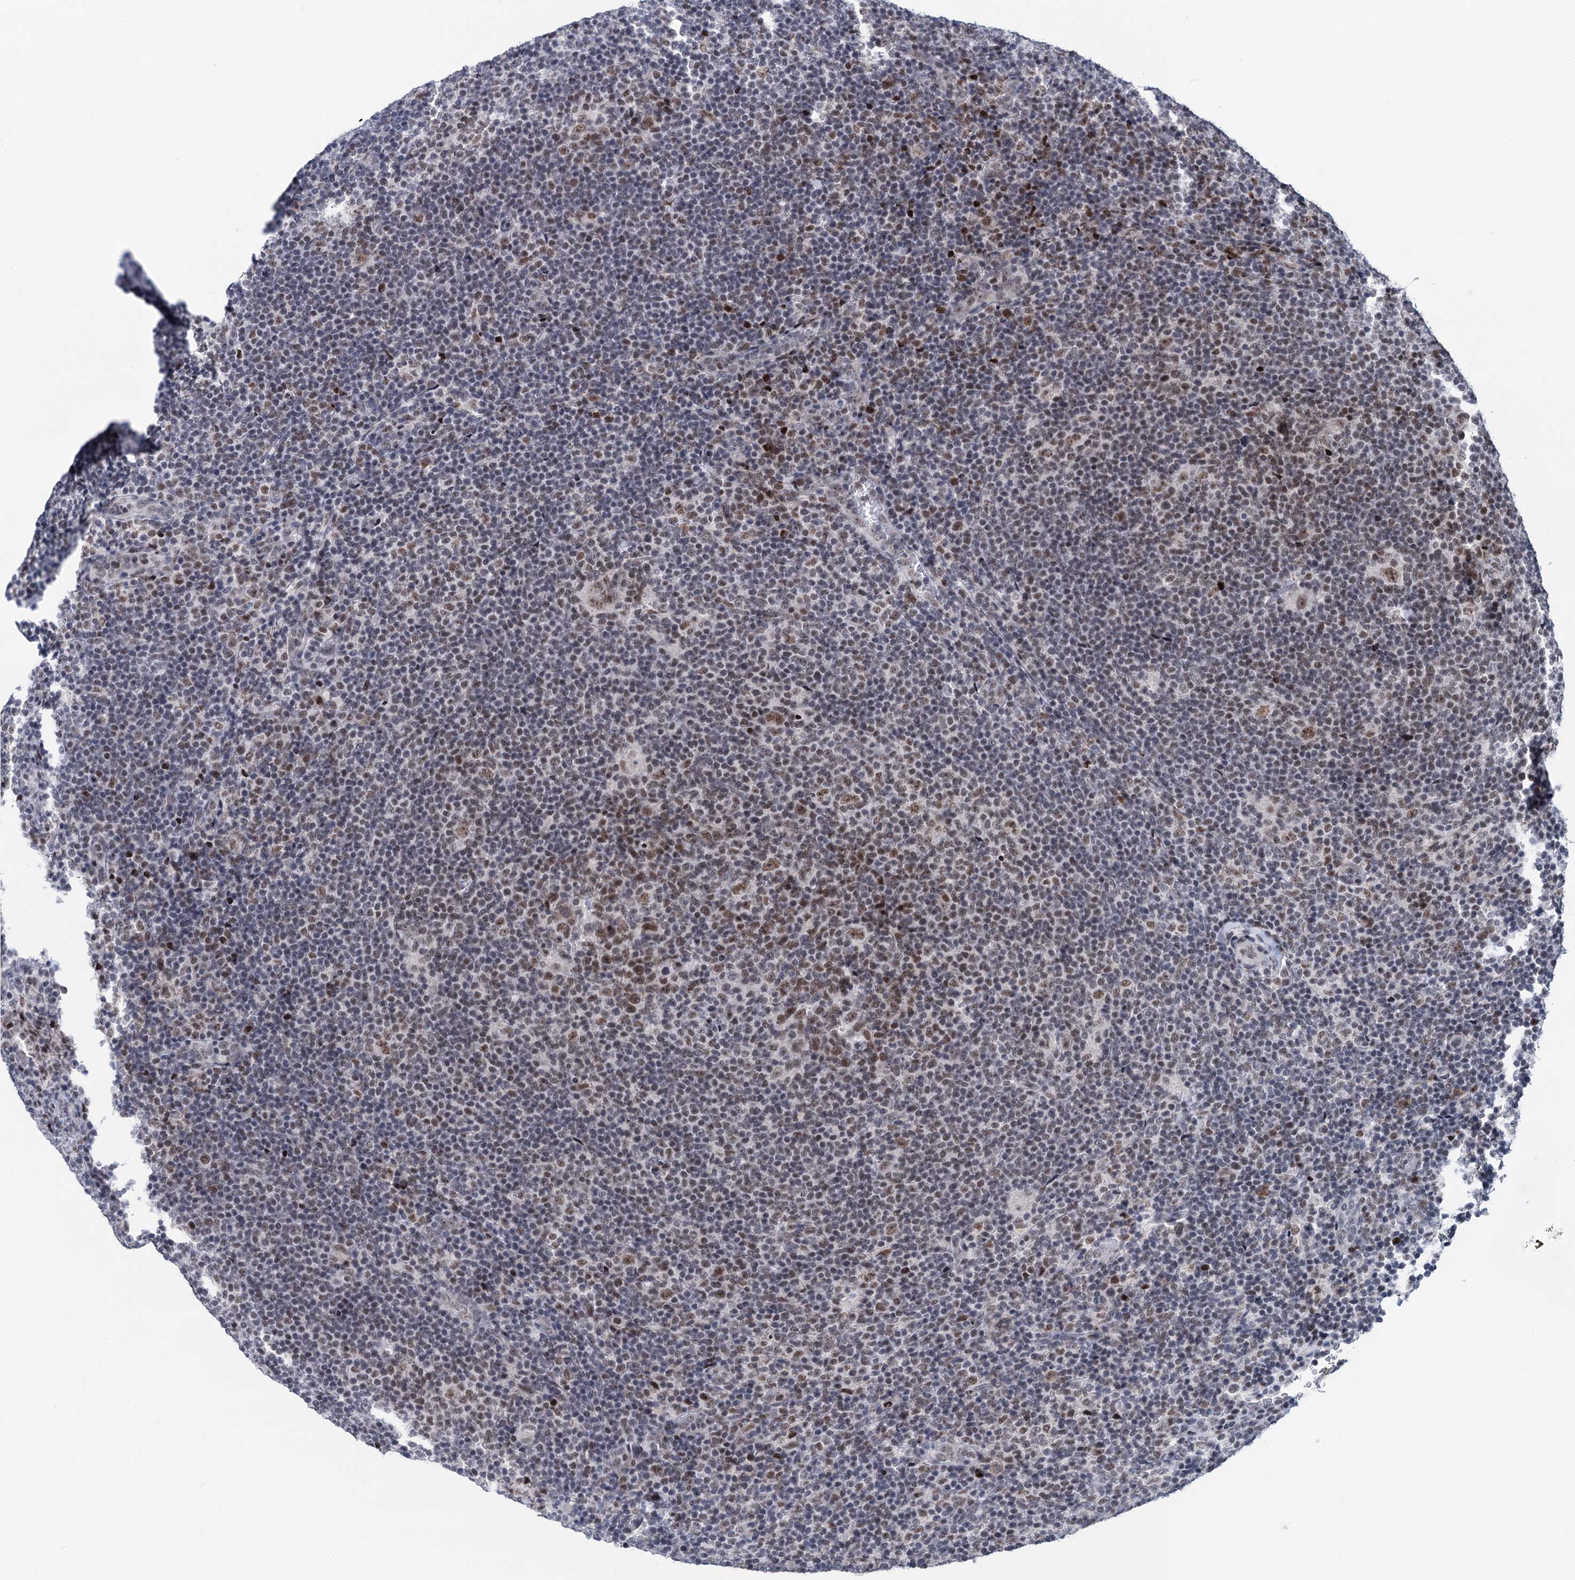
{"staining": {"intensity": "moderate", "quantity": "25%-75%", "location": "nuclear"}, "tissue": "lymphoma", "cell_type": "Tumor cells", "image_type": "cancer", "snomed": [{"axis": "morphology", "description": "Hodgkin's disease, NOS"}, {"axis": "topography", "description": "Lymph node"}], "caption": "Immunohistochemical staining of human Hodgkin's disease shows medium levels of moderate nuclear expression in approximately 25%-75% of tumor cells. The staining was performed using DAB to visualize the protein expression in brown, while the nuclei were stained in blue with hematoxylin (Magnification: 20x).", "gene": "ZCCHC10", "patient": {"sex": "female", "age": 57}}